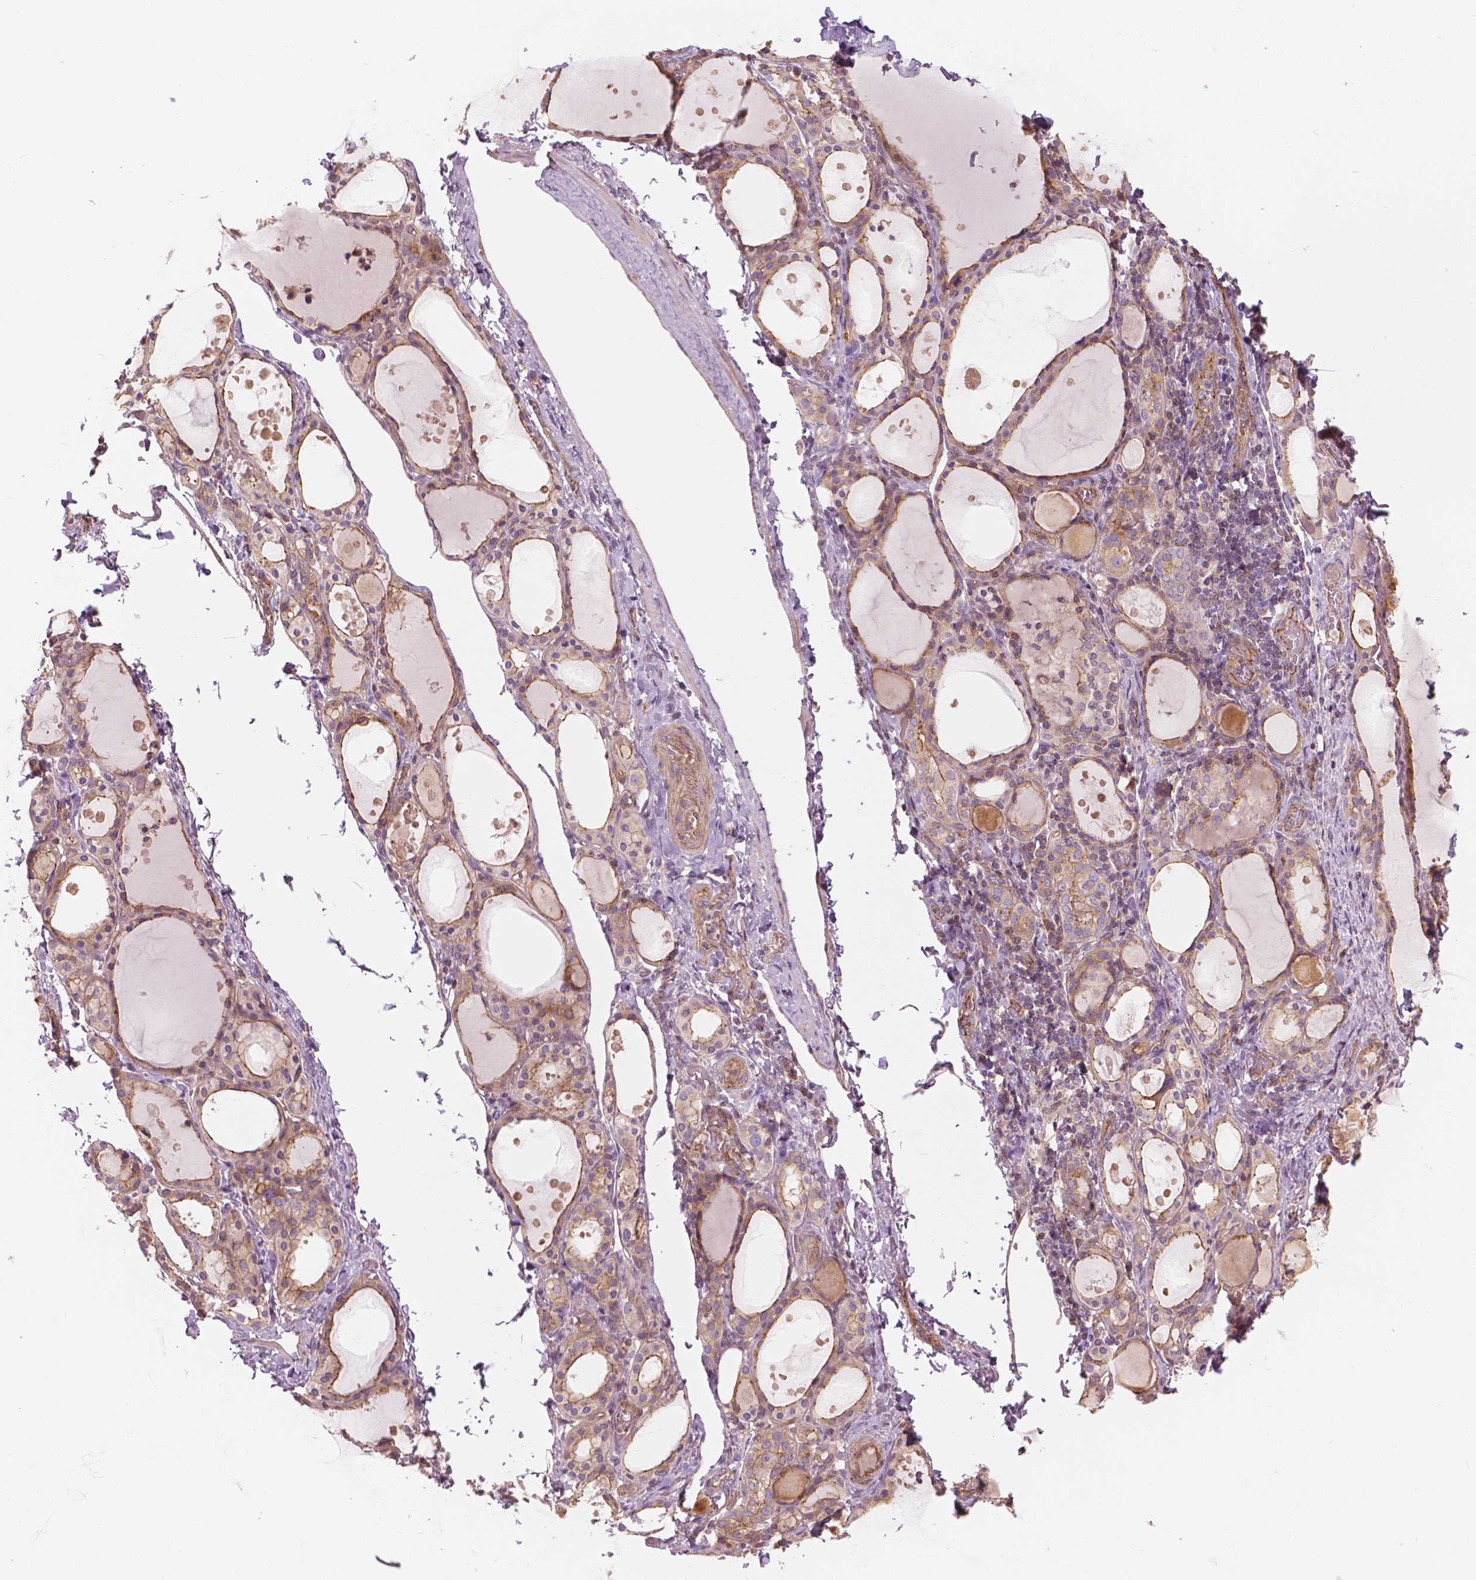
{"staining": {"intensity": "moderate", "quantity": ">75%", "location": "cytoplasmic/membranous"}, "tissue": "thyroid gland", "cell_type": "Glandular cells", "image_type": "normal", "snomed": [{"axis": "morphology", "description": "Normal tissue, NOS"}, {"axis": "topography", "description": "Thyroid gland"}], "caption": "This is a histology image of immunohistochemistry (IHC) staining of unremarkable thyroid gland, which shows moderate staining in the cytoplasmic/membranous of glandular cells.", "gene": "SURF4", "patient": {"sex": "male", "age": 68}}